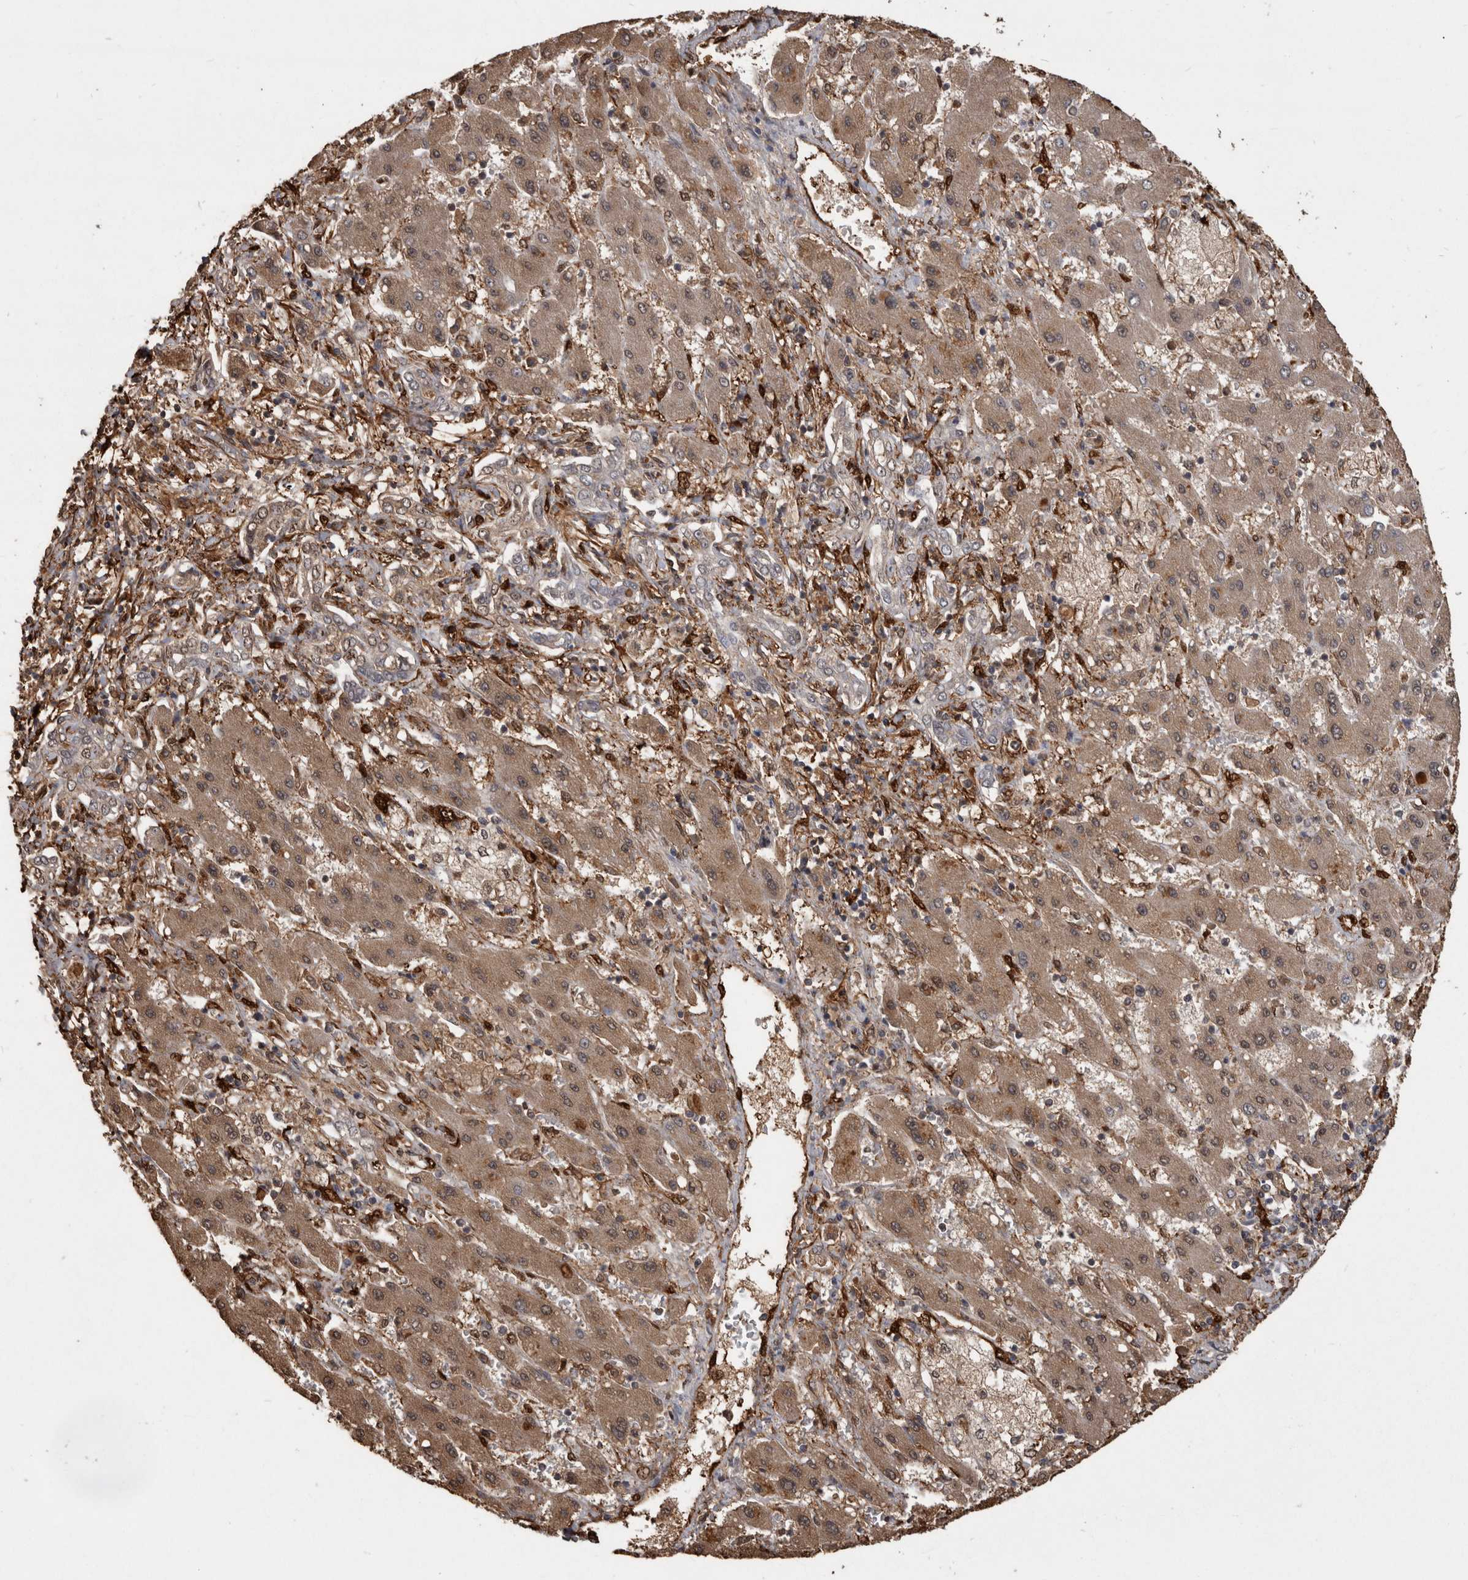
{"staining": {"intensity": "weak", "quantity": ">75%", "location": "cytoplasmic/membranous"}, "tissue": "liver cancer", "cell_type": "Tumor cells", "image_type": "cancer", "snomed": [{"axis": "morphology", "description": "Cholangiocarcinoma"}, {"axis": "topography", "description": "Liver"}], "caption": "The histopathology image displays staining of liver cholangiocarcinoma, revealing weak cytoplasmic/membranous protein expression (brown color) within tumor cells.", "gene": "LXN", "patient": {"sex": "male", "age": 50}}